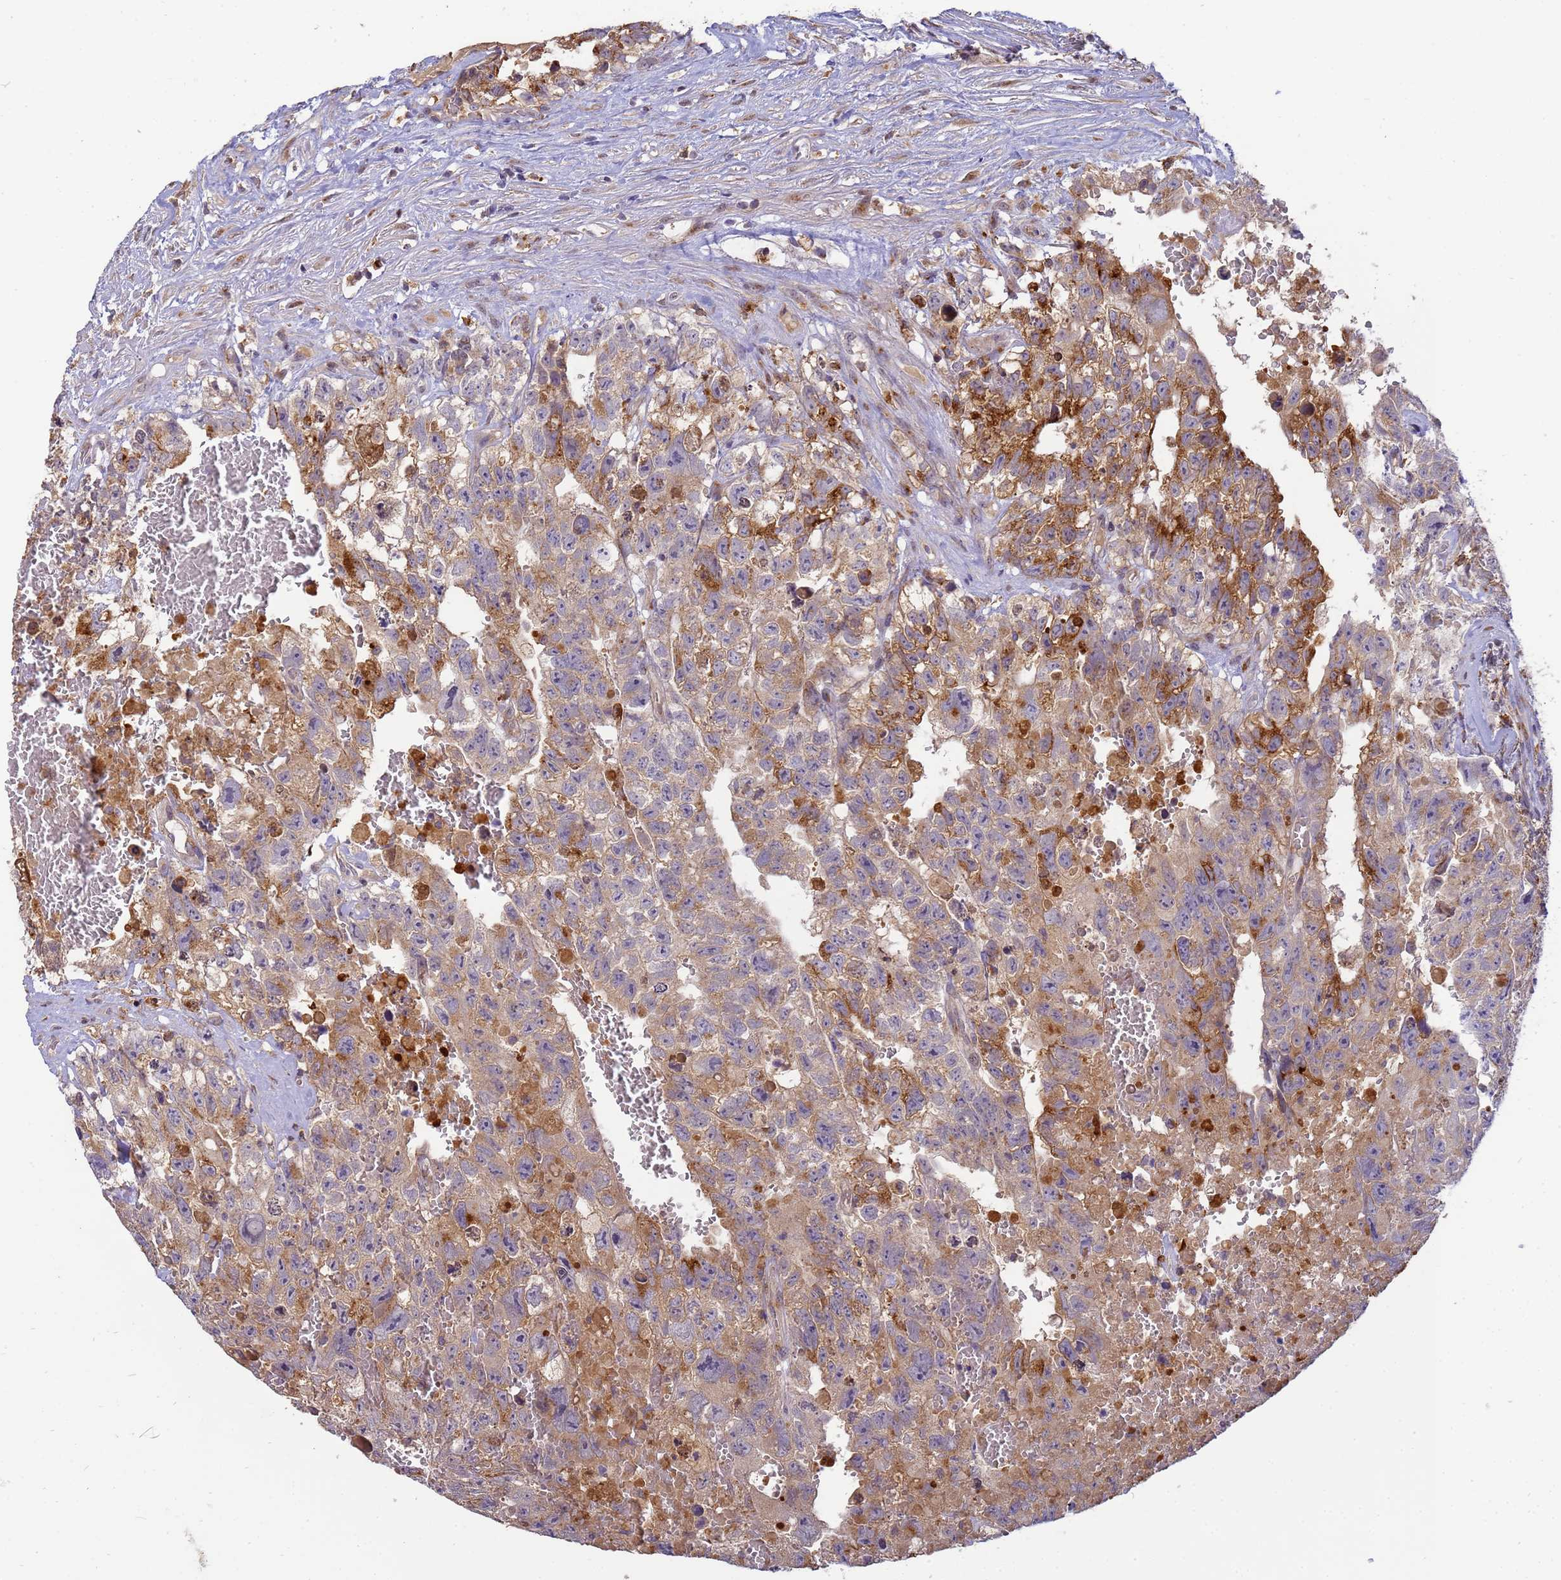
{"staining": {"intensity": "moderate", "quantity": "25%-75%", "location": "cytoplasmic/membranous"}, "tissue": "testis cancer", "cell_type": "Tumor cells", "image_type": "cancer", "snomed": [{"axis": "morphology", "description": "Carcinoma, Embryonal, NOS"}, {"axis": "topography", "description": "Testis"}], "caption": "Brown immunohistochemical staining in human testis cancer reveals moderate cytoplasmic/membranous staining in approximately 25%-75% of tumor cells. Nuclei are stained in blue.", "gene": "M6PR", "patient": {"sex": "male", "age": 26}}